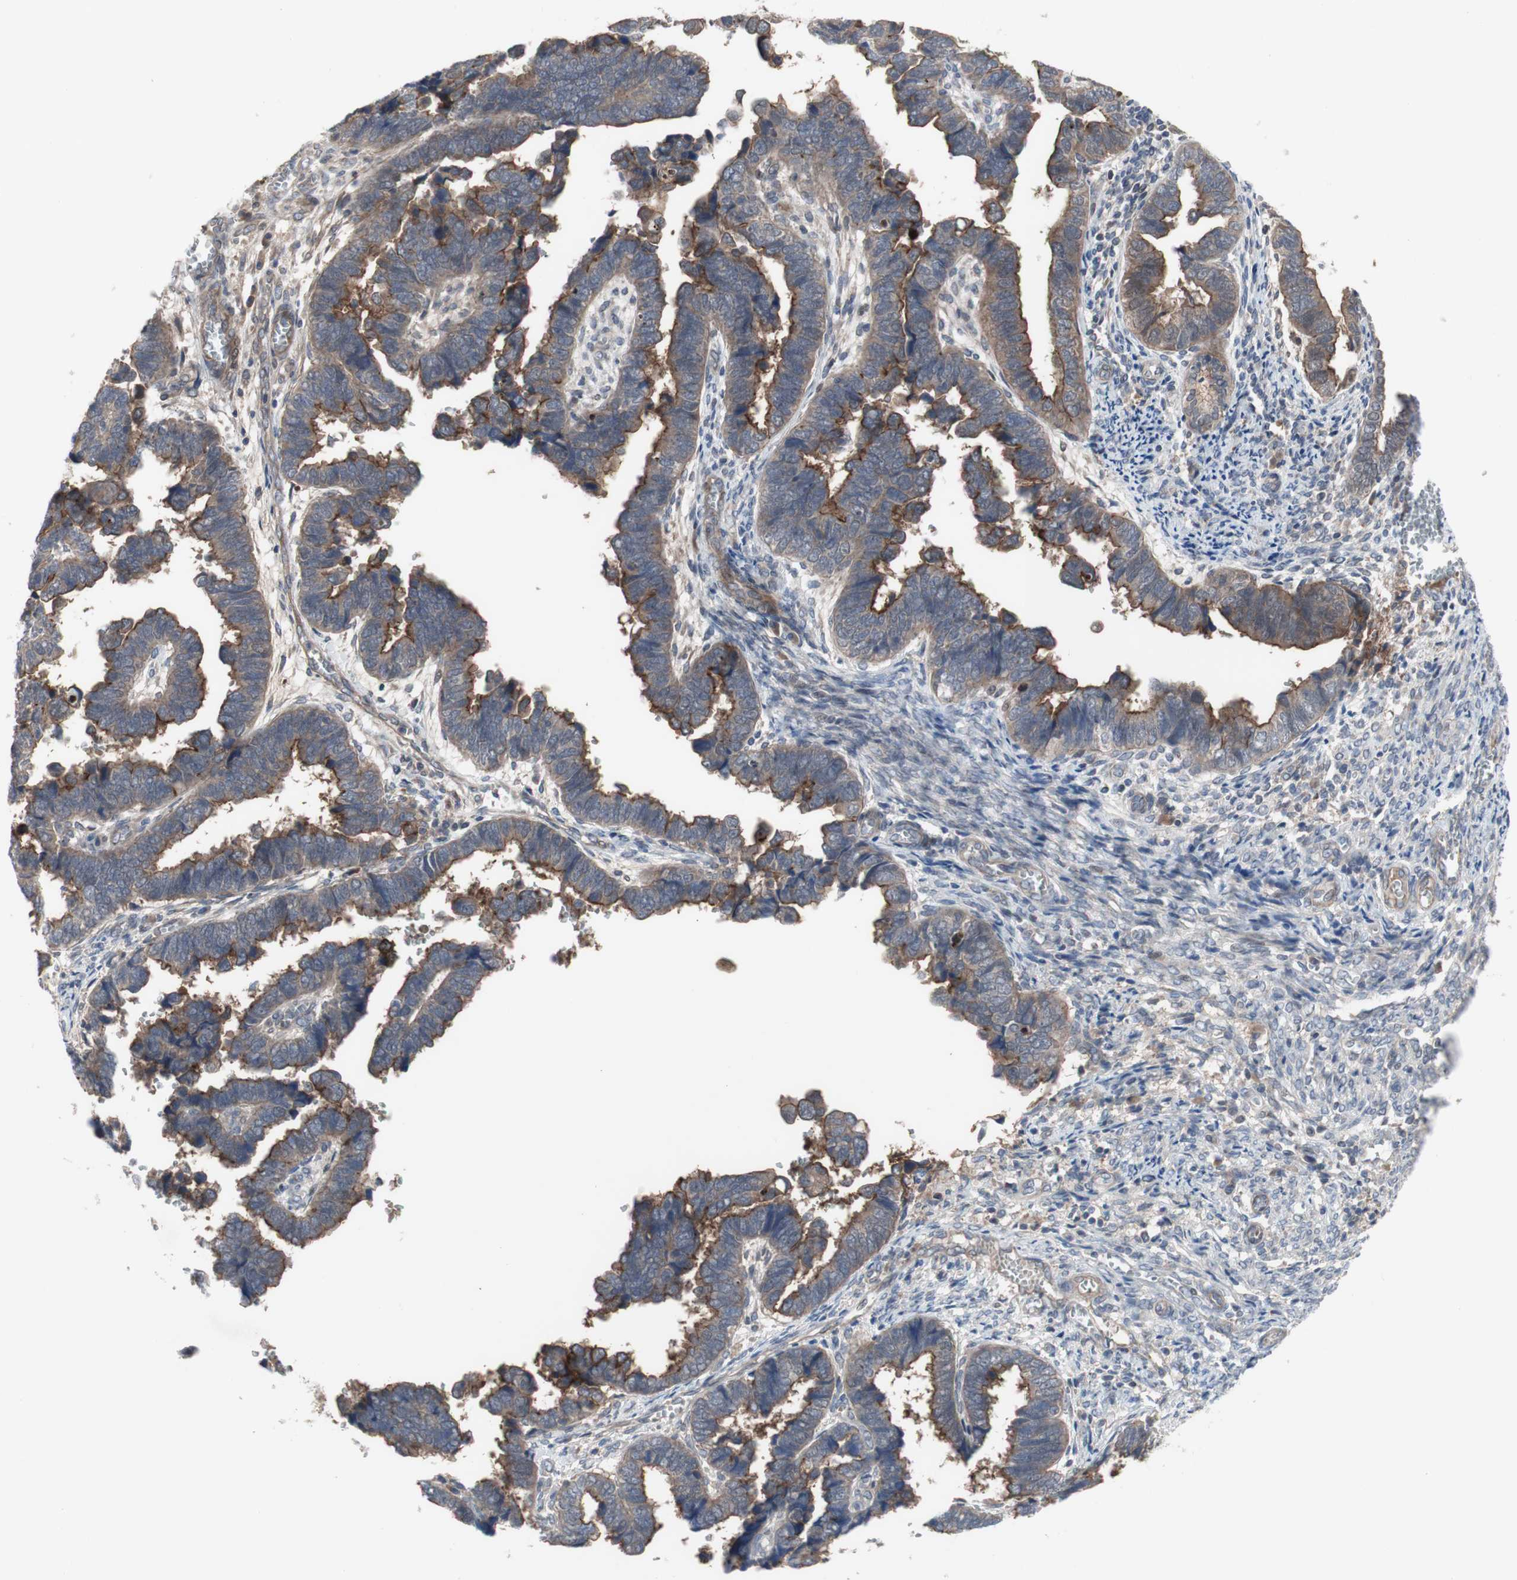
{"staining": {"intensity": "moderate", "quantity": ">75%", "location": "cytoplasmic/membranous"}, "tissue": "endometrial cancer", "cell_type": "Tumor cells", "image_type": "cancer", "snomed": [{"axis": "morphology", "description": "Adenocarcinoma, NOS"}, {"axis": "topography", "description": "Endometrium"}], "caption": "Immunohistochemical staining of human endometrial cancer shows medium levels of moderate cytoplasmic/membranous positivity in about >75% of tumor cells.", "gene": "OAZ1", "patient": {"sex": "female", "age": 75}}